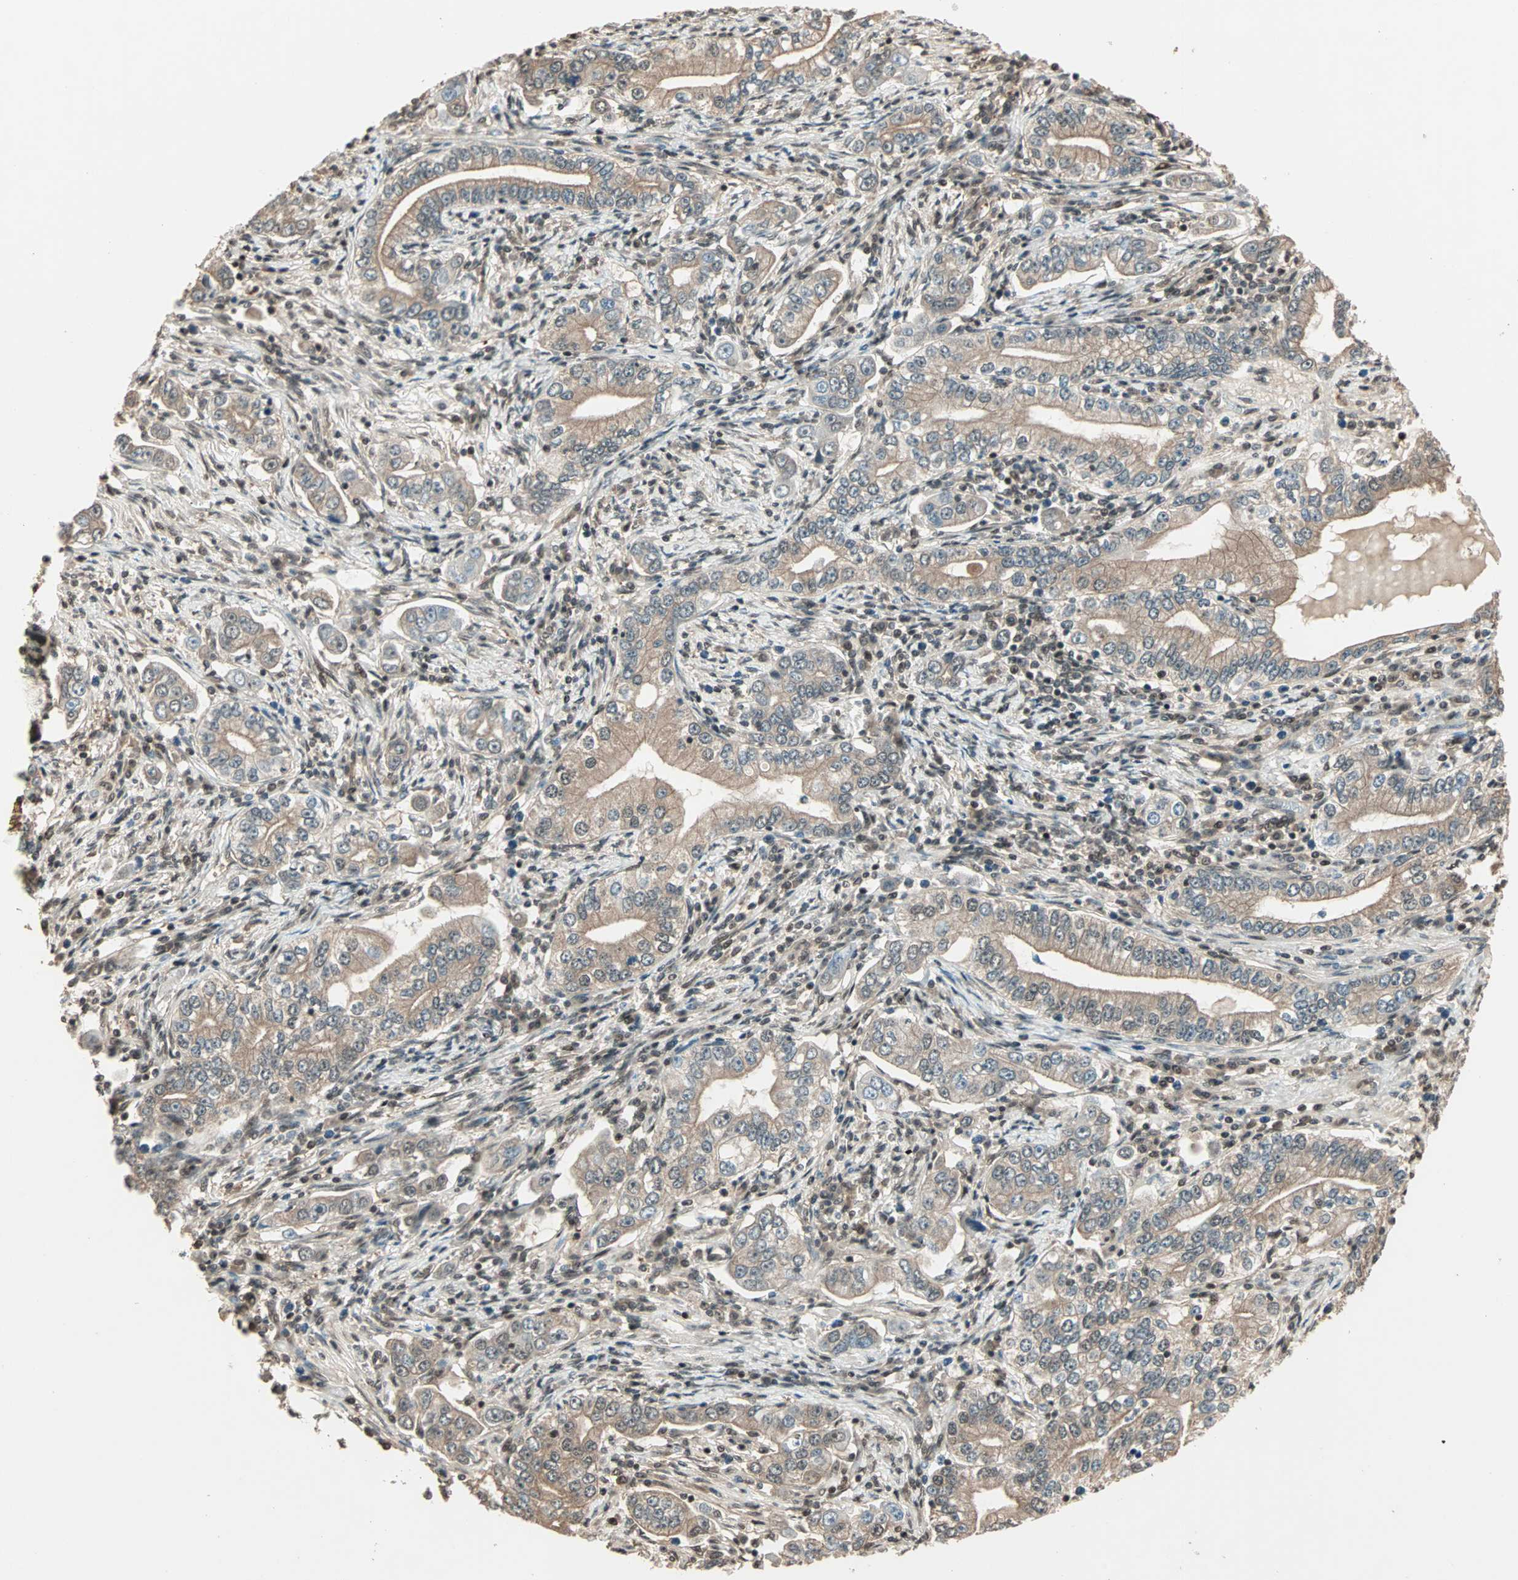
{"staining": {"intensity": "weak", "quantity": "25%-75%", "location": "cytoplasmic/membranous,nuclear"}, "tissue": "stomach cancer", "cell_type": "Tumor cells", "image_type": "cancer", "snomed": [{"axis": "morphology", "description": "Adenocarcinoma, NOS"}, {"axis": "topography", "description": "Stomach, lower"}], "caption": "Approximately 25%-75% of tumor cells in human stomach cancer reveal weak cytoplasmic/membranous and nuclear protein expression as visualized by brown immunohistochemical staining.", "gene": "ZNF701", "patient": {"sex": "female", "age": 72}}